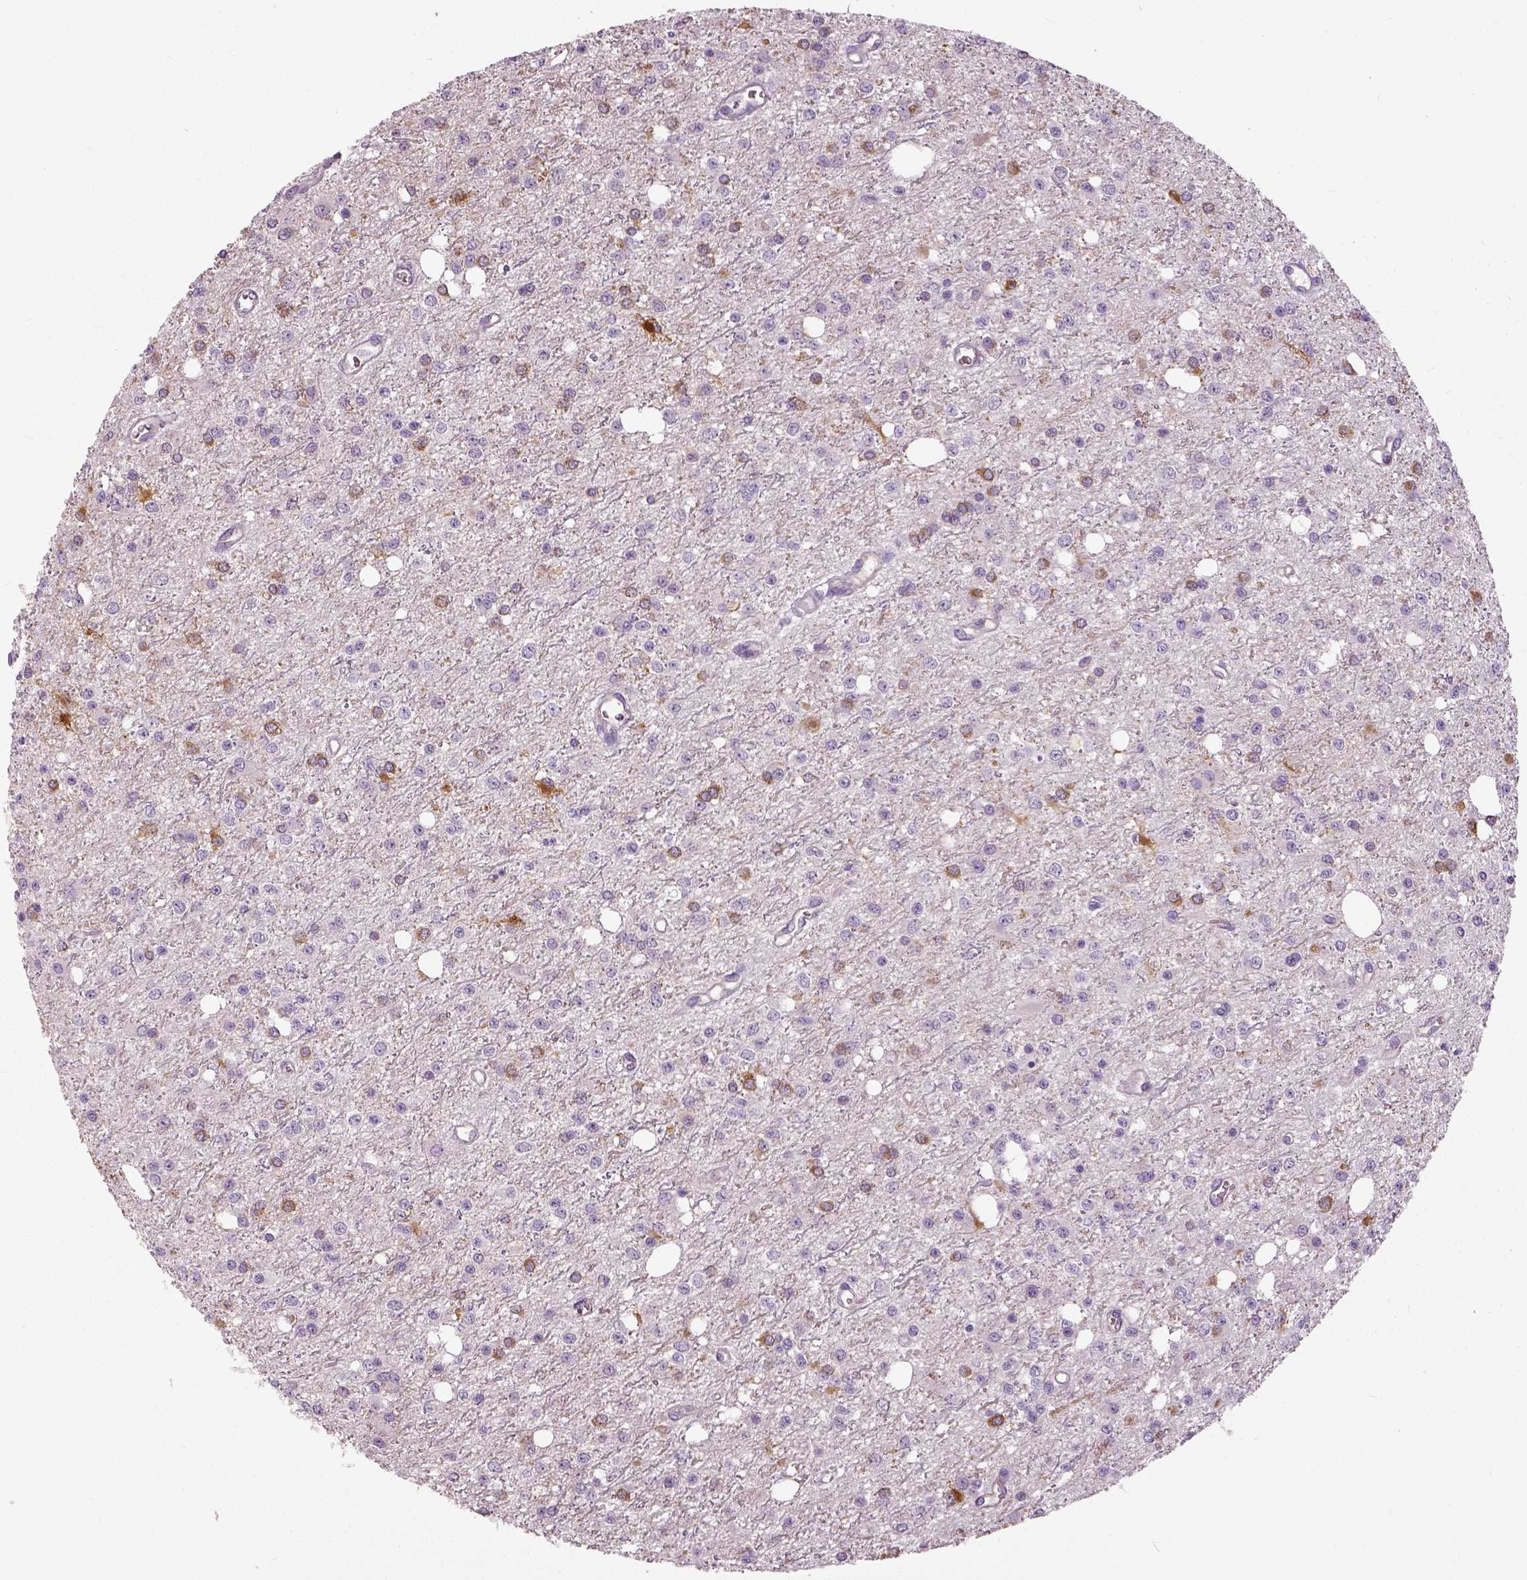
{"staining": {"intensity": "weak", "quantity": "<25%", "location": "cytoplasmic/membranous"}, "tissue": "glioma", "cell_type": "Tumor cells", "image_type": "cancer", "snomed": [{"axis": "morphology", "description": "Glioma, malignant, Low grade"}, {"axis": "topography", "description": "Brain"}], "caption": "Low-grade glioma (malignant) stained for a protein using immunohistochemistry (IHC) shows no expression tumor cells.", "gene": "NECAB1", "patient": {"sex": "female", "age": 45}}